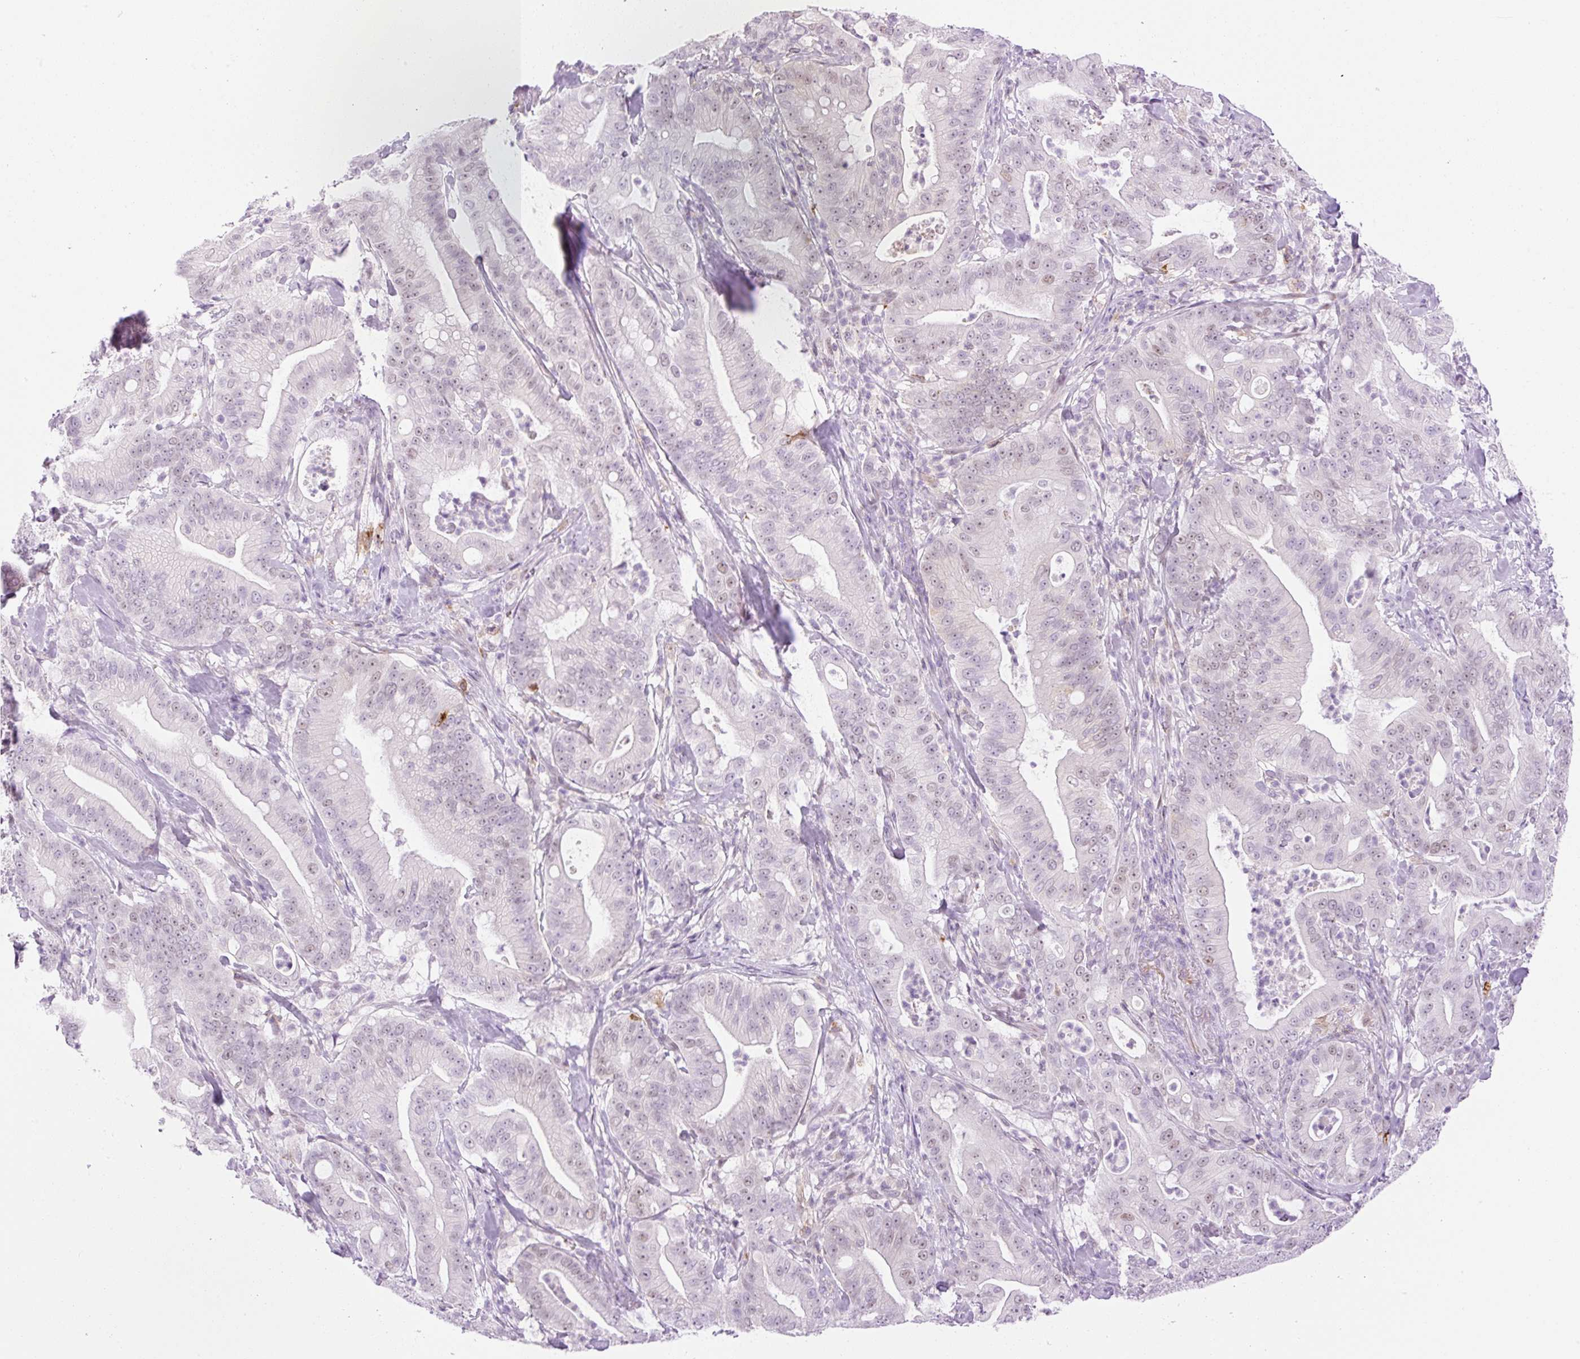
{"staining": {"intensity": "weak", "quantity": "<25%", "location": "nuclear"}, "tissue": "pancreatic cancer", "cell_type": "Tumor cells", "image_type": "cancer", "snomed": [{"axis": "morphology", "description": "Adenocarcinoma, NOS"}, {"axis": "topography", "description": "Pancreas"}], "caption": "High power microscopy micrograph of an immunohistochemistry image of pancreatic cancer (adenocarcinoma), revealing no significant expression in tumor cells.", "gene": "PALM3", "patient": {"sex": "male", "age": 71}}